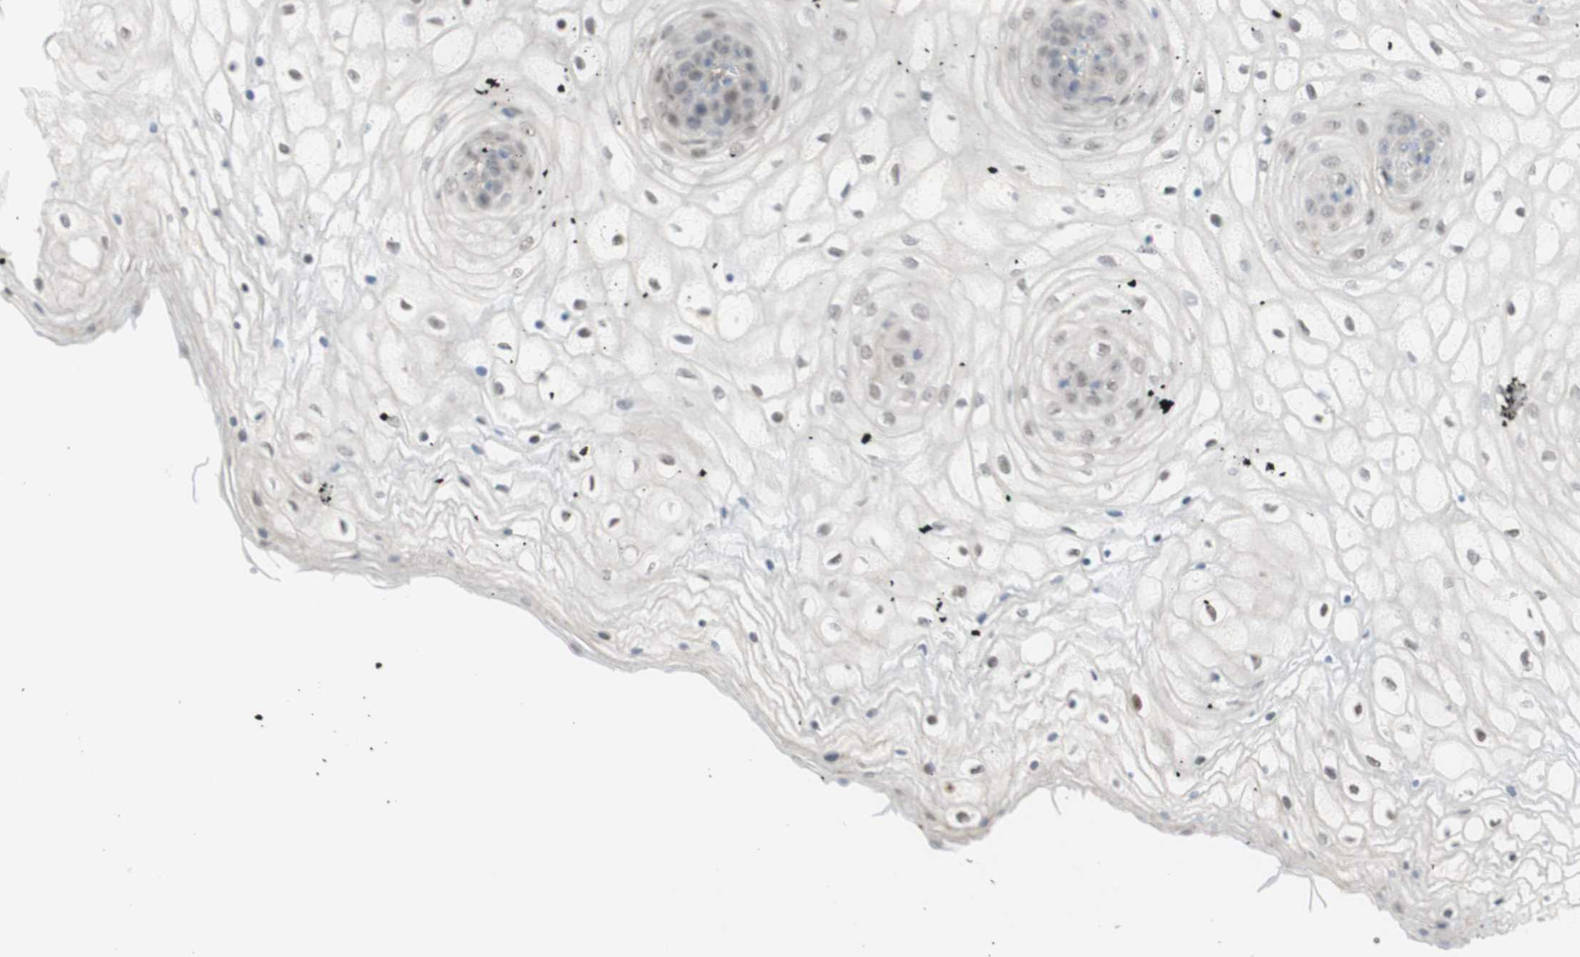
{"staining": {"intensity": "negative", "quantity": "none", "location": "none"}, "tissue": "vagina", "cell_type": "Squamous epithelial cells", "image_type": "normal", "snomed": [{"axis": "morphology", "description": "Normal tissue, NOS"}, {"axis": "topography", "description": "Vagina"}], "caption": "The micrograph demonstrates no staining of squamous epithelial cells in benign vagina.", "gene": "GAPT", "patient": {"sex": "female", "age": 34}}